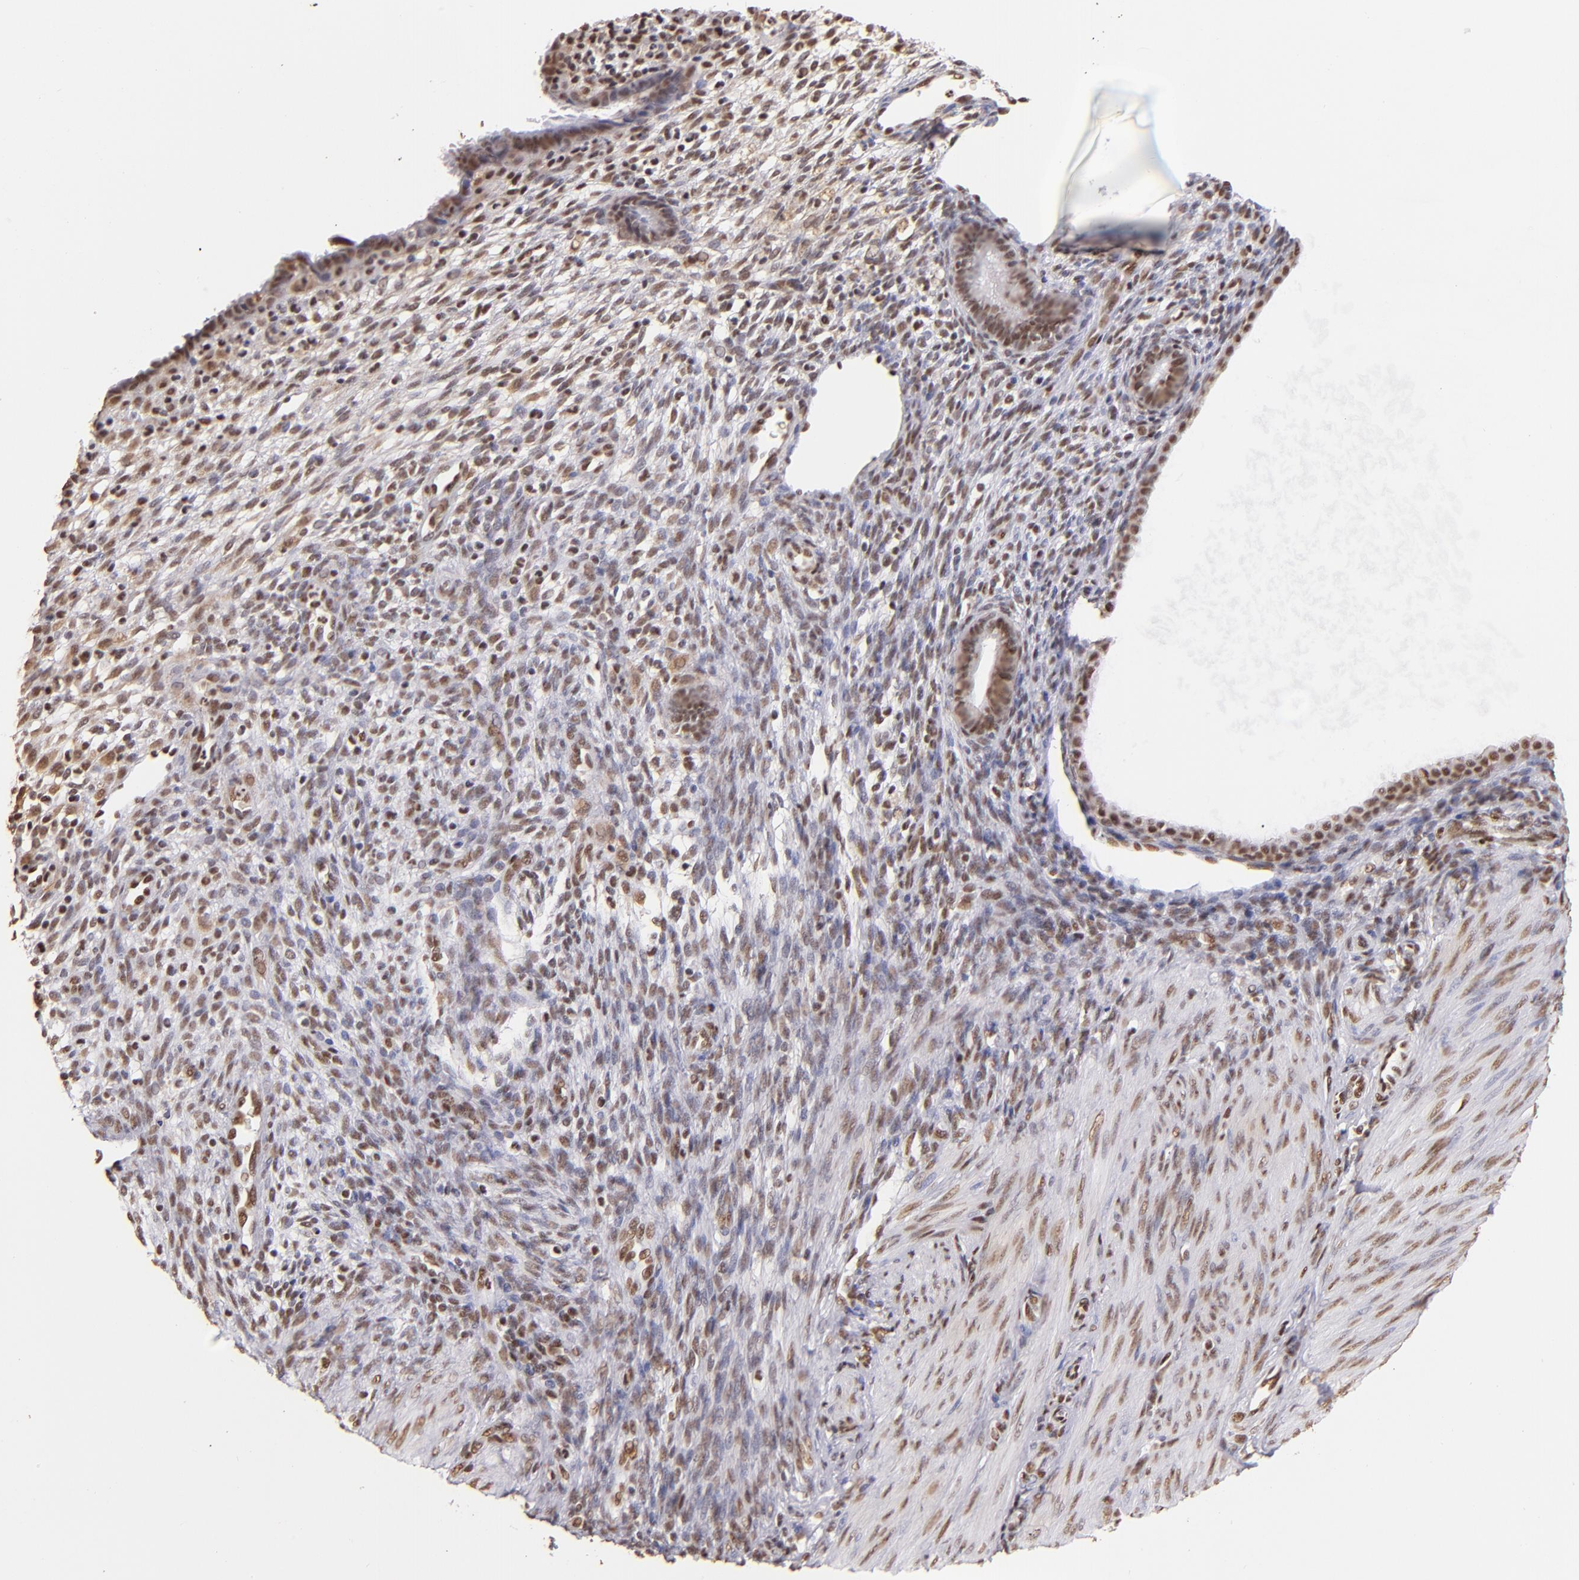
{"staining": {"intensity": "weak", "quantity": ">75%", "location": "nuclear"}, "tissue": "endometrium", "cell_type": "Cells in endometrial stroma", "image_type": "normal", "snomed": [{"axis": "morphology", "description": "Normal tissue, NOS"}, {"axis": "topography", "description": "Endometrium"}], "caption": "Immunohistochemistry (IHC) (DAB (3,3'-diaminobenzidine)) staining of normal endometrium displays weak nuclear protein expression in approximately >75% of cells in endometrial stroma. (Brightfield microscopy of DAB IHC at high magnification).", "gene": "SP1", "patient": {"sex": "female", "age": 72}}